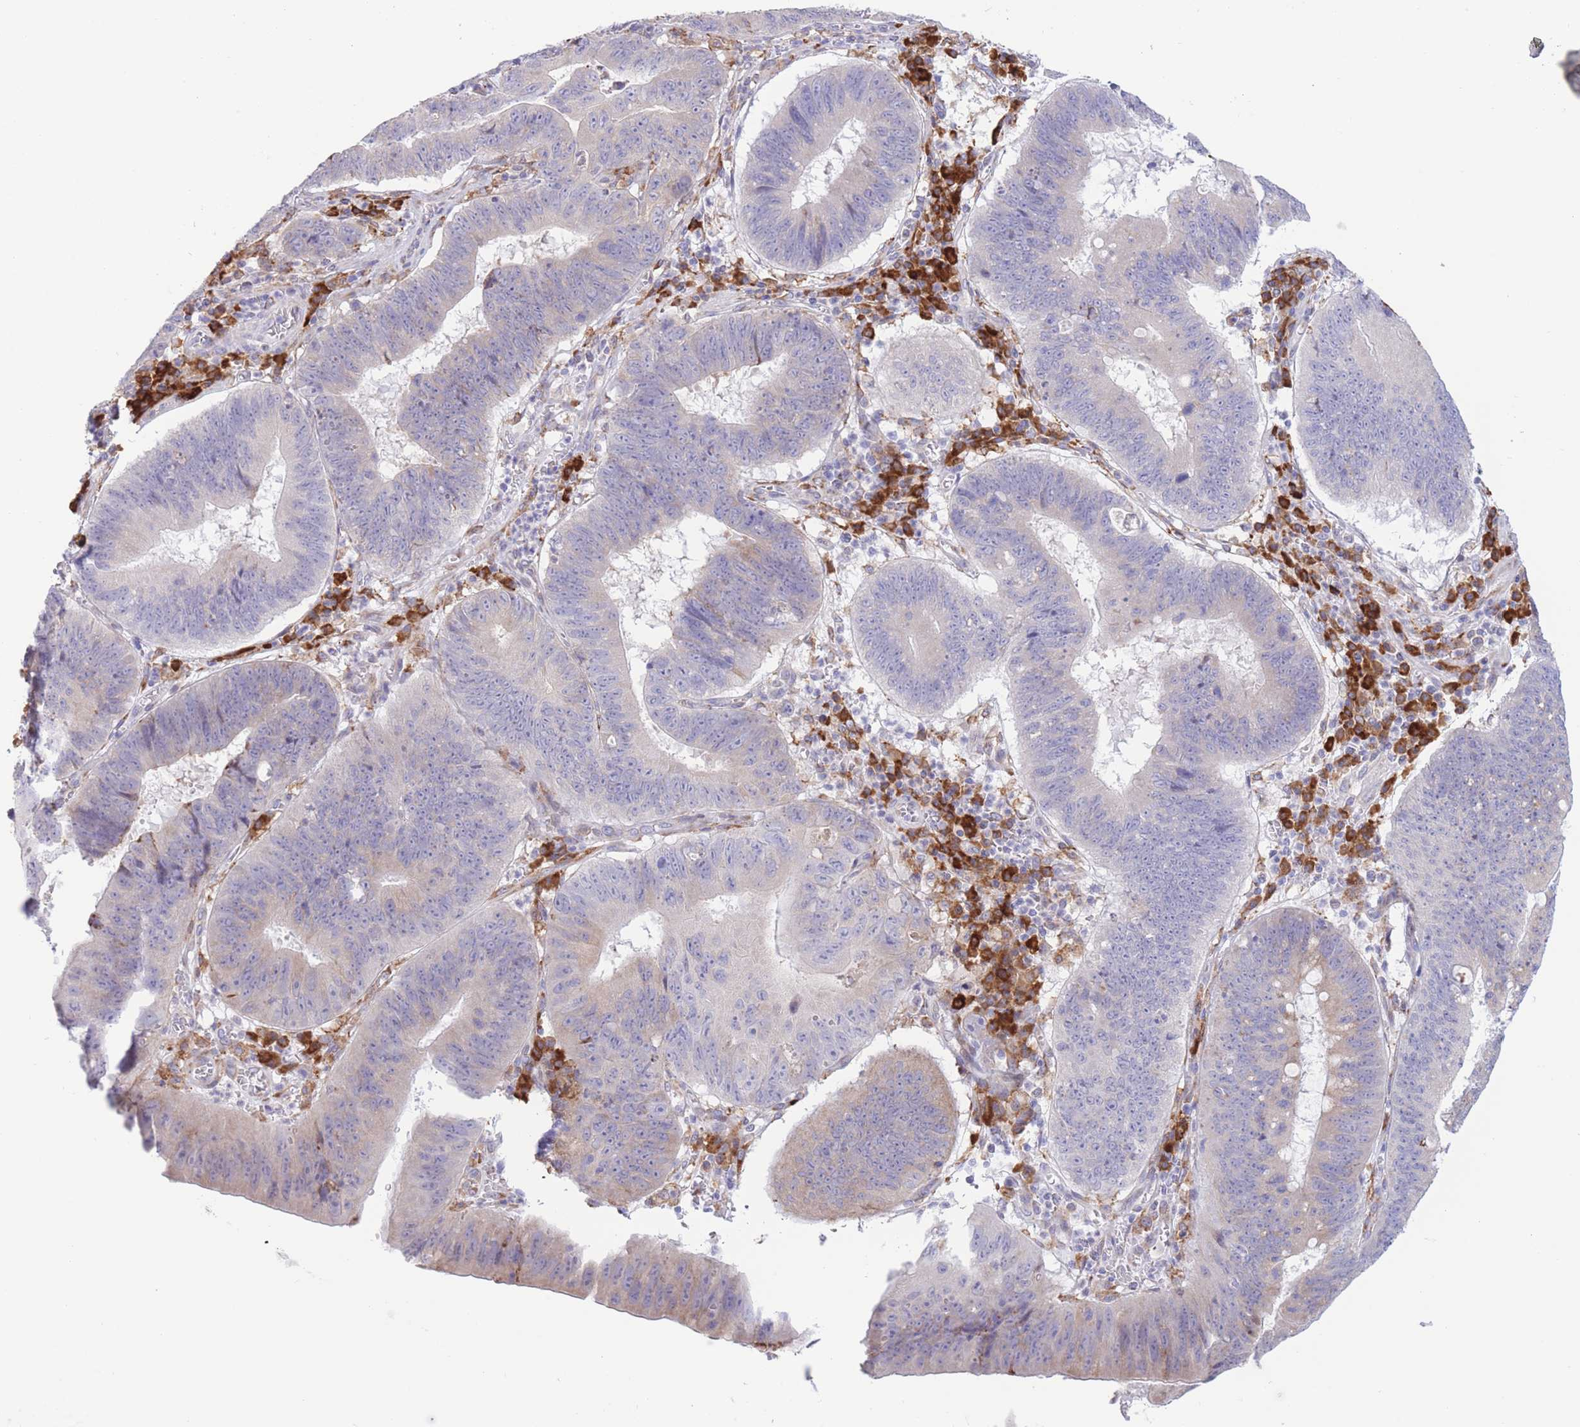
{"staining": {"intensity": "weak", "quantity": "<25%", "location": "cytoplasmic/membranous"}, "tissue": "stomach cancer", "cell_type": "Tumor cells", "image_type": "cancer", "snomed": [{"axis": "morphology", "description": "Adenocarcinoma, NOS"}, {"axis": "topography", "description": "Stomach"}], "caption": "An immunohistochemistry micrograph of stomach cancer is shown. There is no staining in tumor cells of stomach cancer. (Immunohistochemistry, brightfield microscopy, high magnification).", "gene": "MYDGF", "patient": {"sex": "male", "age": 59}}